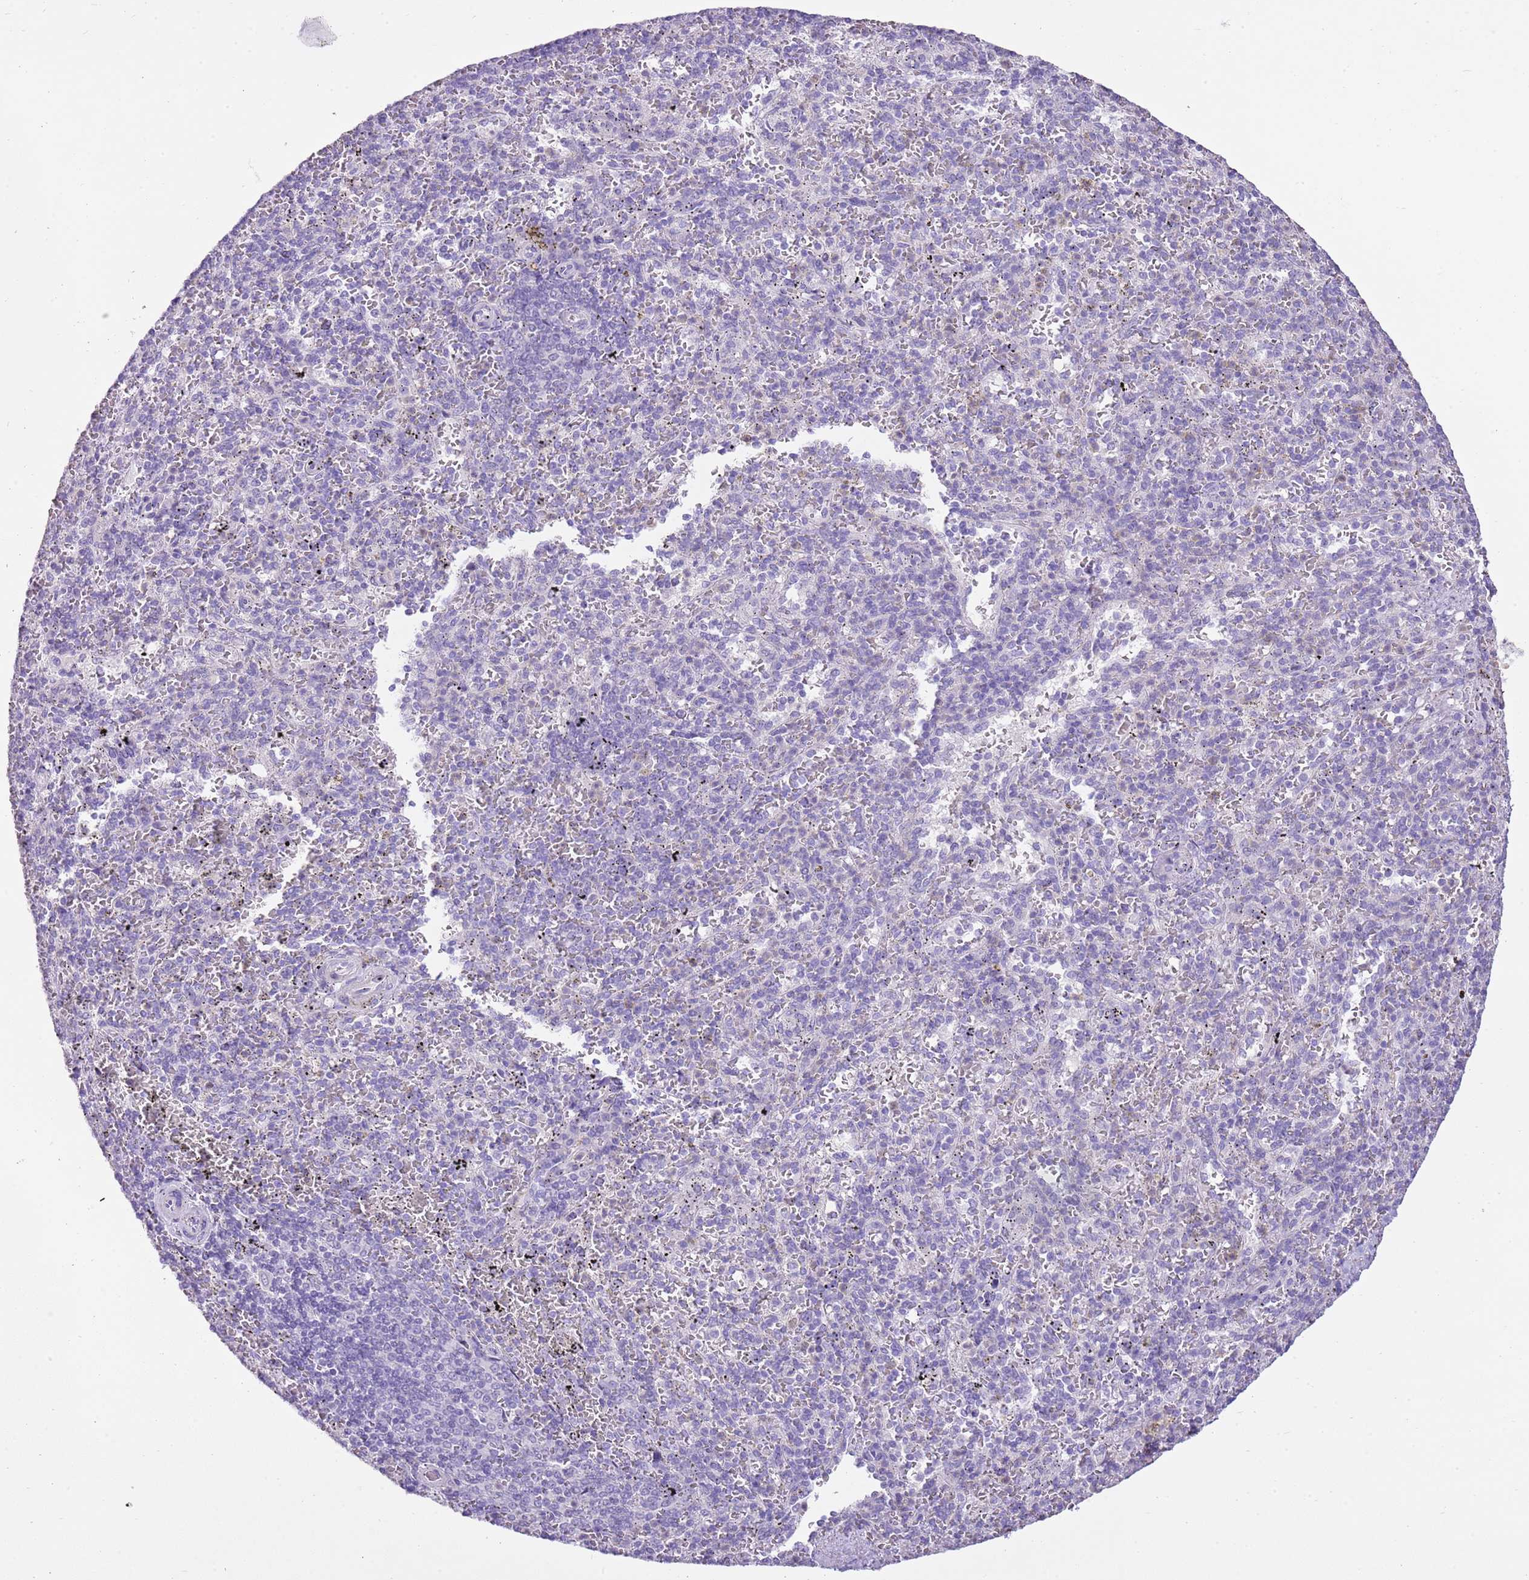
{"staining": {"intensity": "negative", "quantity": "none", "location": "none"}, "tissue": "spleen", "cell_type": "Cells in red pulp", "image_type": "normal", "snomed": [{"axis": "morphology", "description": "Normal tissue, NOS"}, {"axis": "topography", "description": "Spleen"}], "caption": "Photomicrograph shows no protein positivity in cells in red pulp of benign spleen.", "gene": "XPO7", "patient": {"sex": "male", "age": 82}}